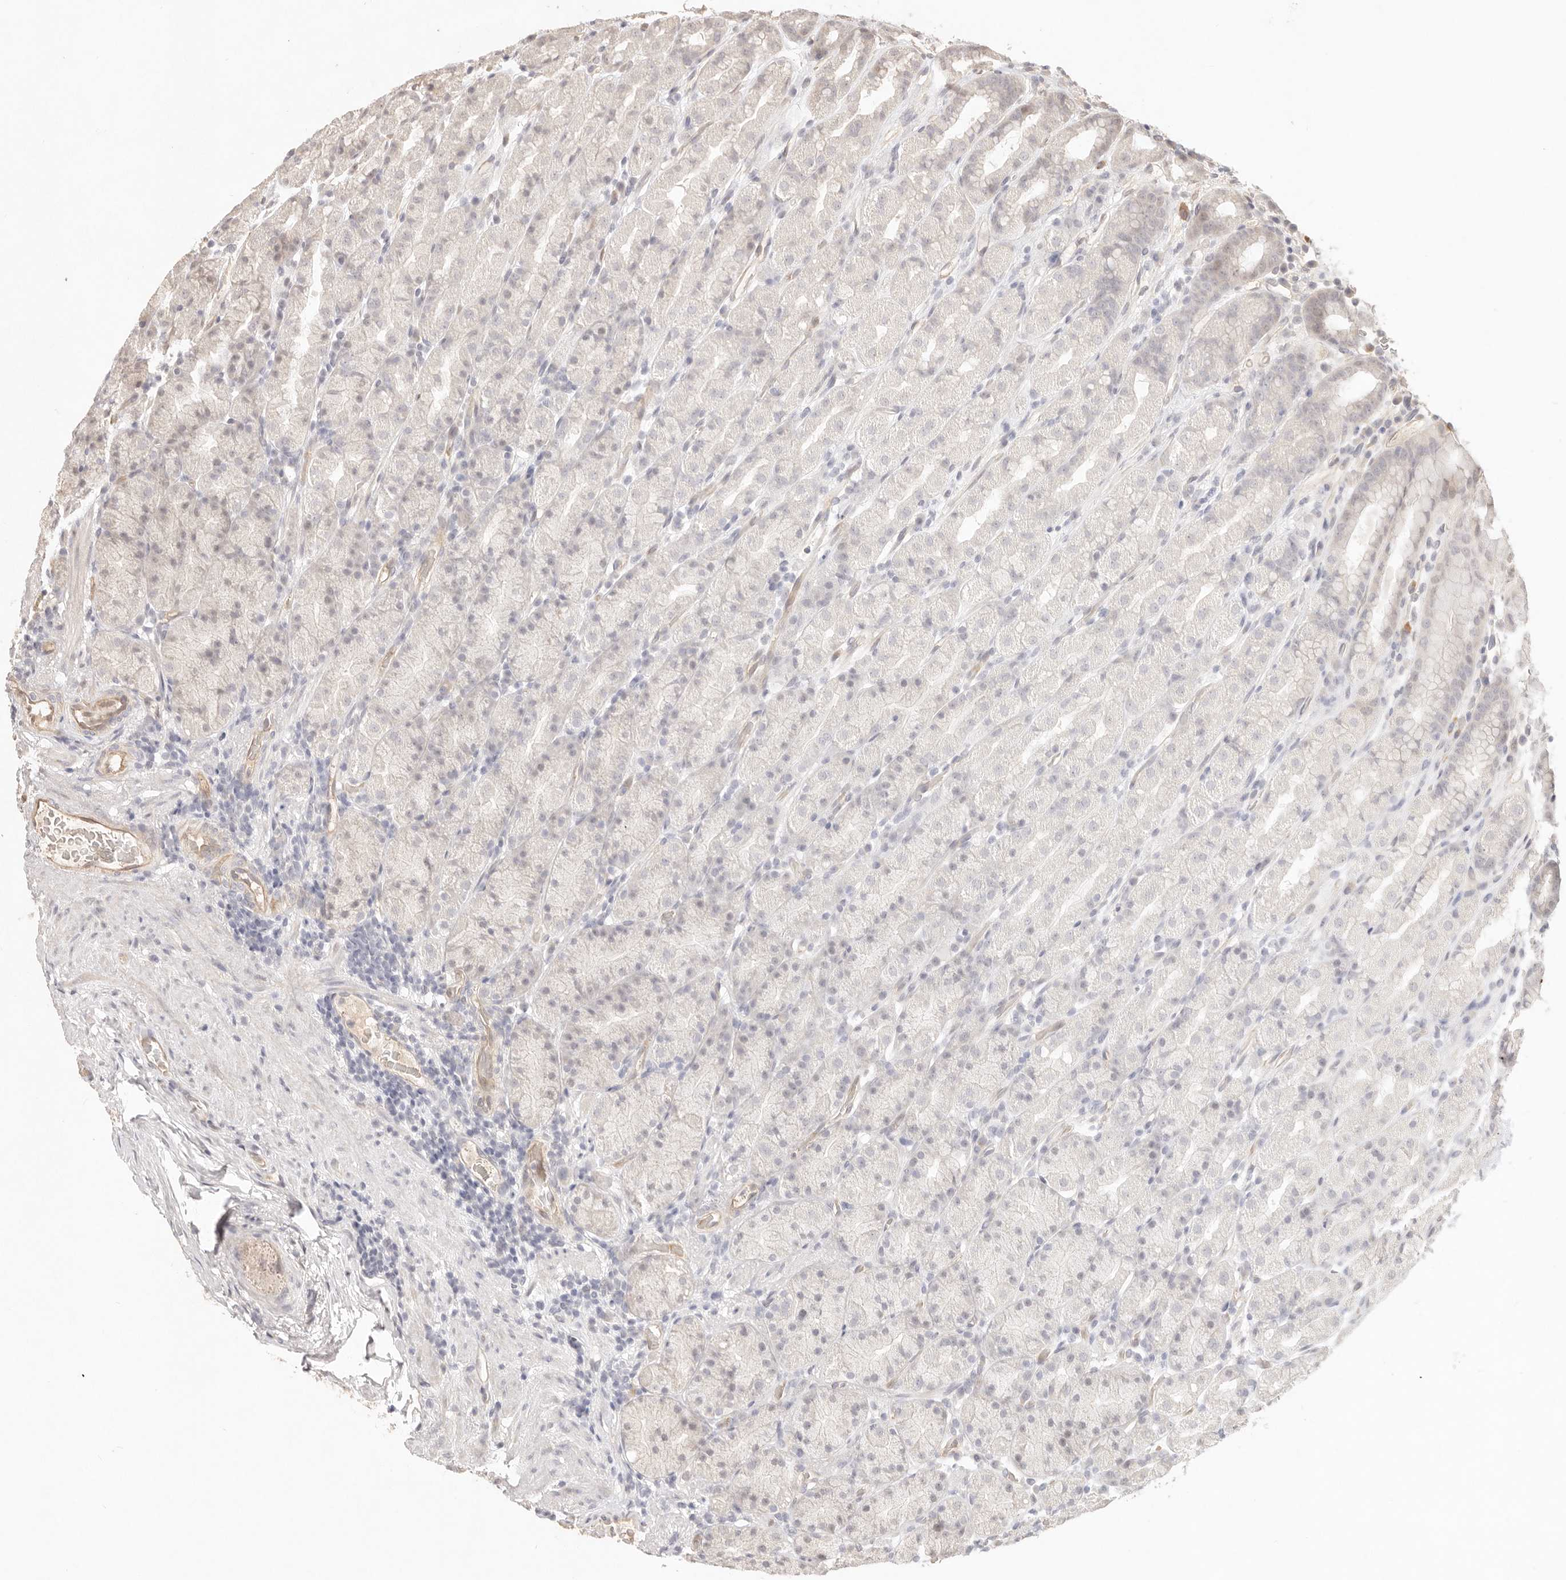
{"staining": {"intensity": "weak", "quantity": "<25%", "location": "nuclear"}, "tissue": "stomach", "cell_type": "Glandular cells", "image_type": "normal", "snomed": [{"axis": "morphology", "description": "Normal tissue, NOS"}, {"axis": "topography", "description": "Stomach, upper"}], "caption": "The histopathology image reveals no staining of glandular cells in normal stomach. (DAB (3,3'-diaminobenzidine) IHC with hematoxylin counter stain).", "gene": "MEP1A", "patient": {"sex": "male", "age": 68}}